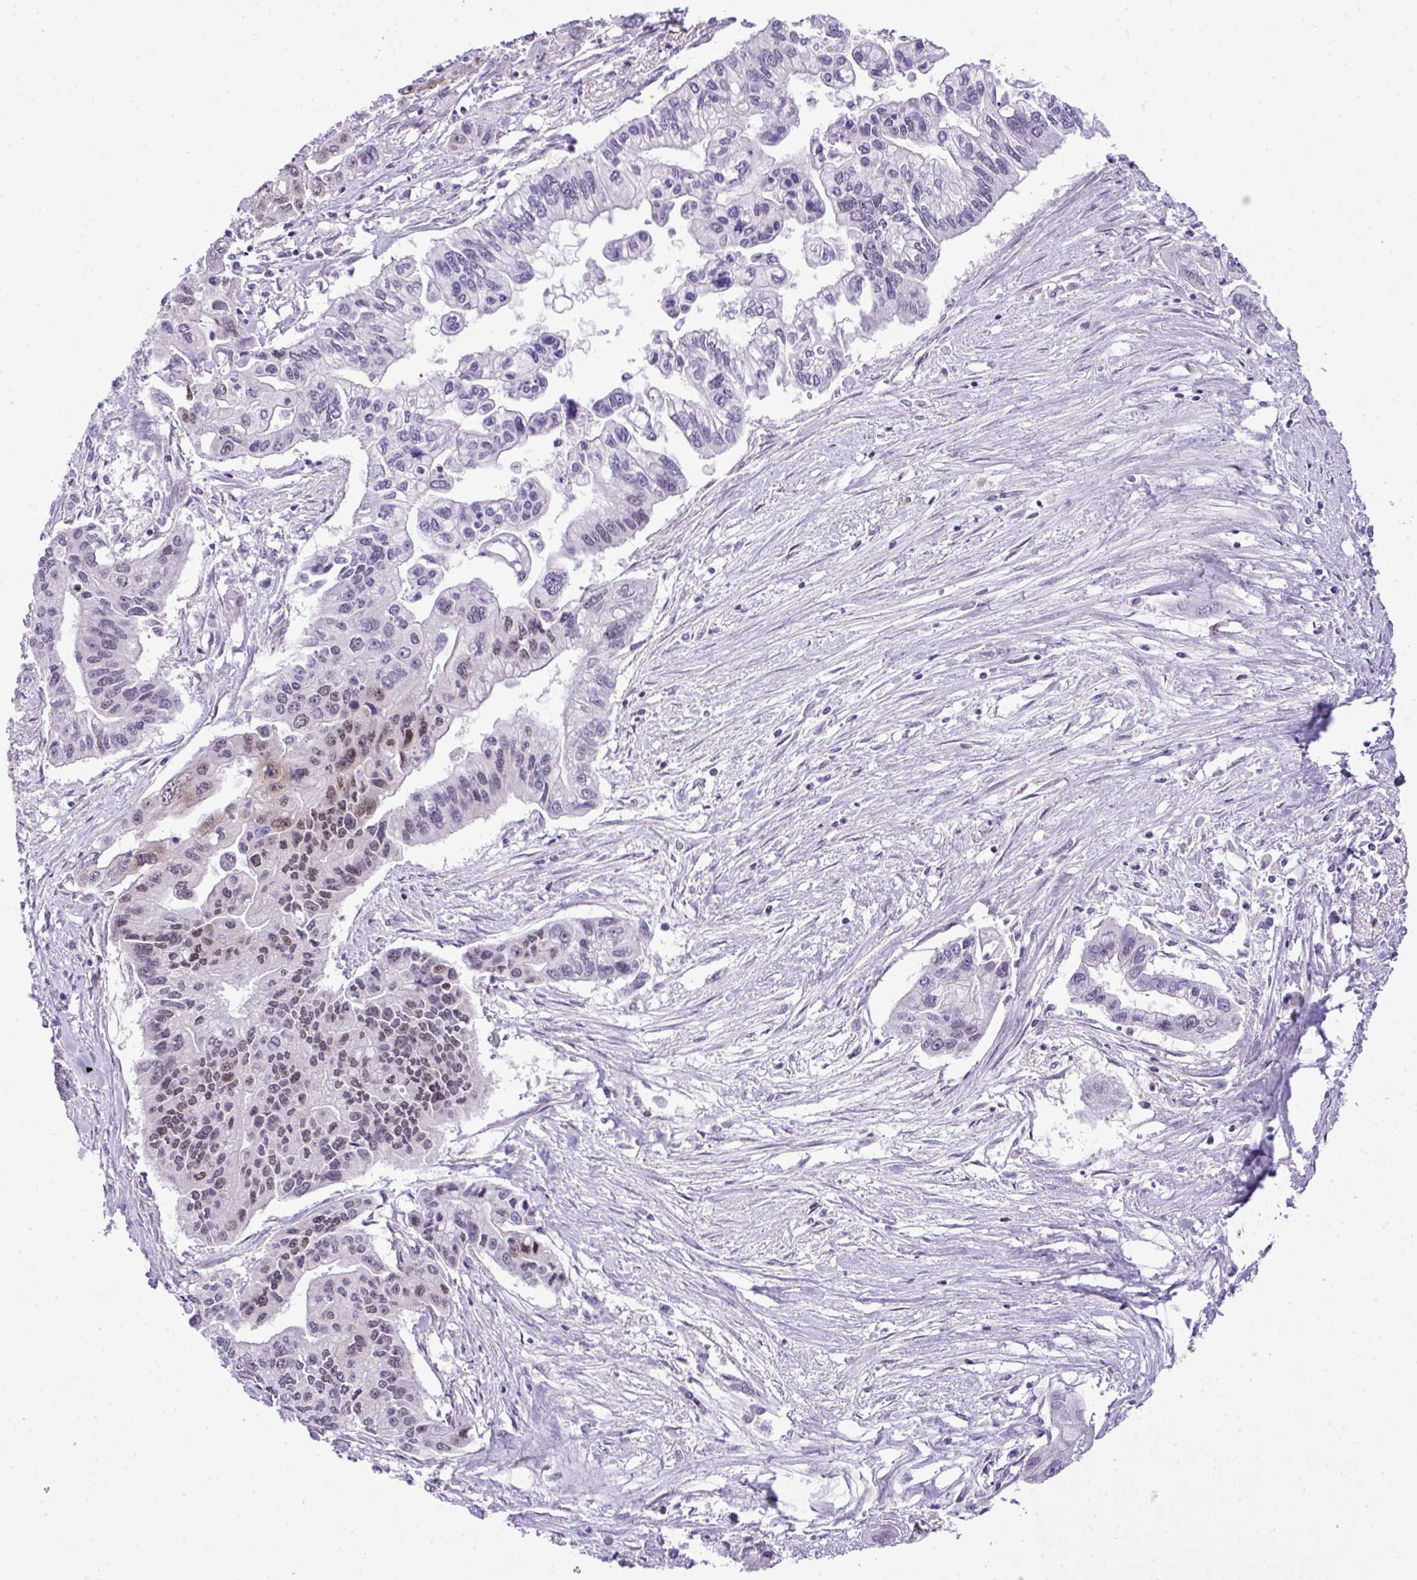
{"staining": {"intensity": "weak", "quantity": "<25%", "location": "nuclear"}, "tissue": "pancreatic cancer", "cell_type": "Tumor cells", "image_type": "cancer", "snomed": [{"axis": "morphology", "description": "Adenocarcinoma, NOS"}, {"axis": "topography", "description": "Pancreas"}], "caption": "High power microscopy micrograph of an immunohistochemistry (IHC) micrograph of pancreatic adenocarcinoma, revealing no significant expression in tumor cells. (DAB (3,3'-diaminobenzidine) immunohistochemistry with hematoxylin counter stain).", "gene": "CCDC137", "patient": {"sex": "male", "age": 62}}